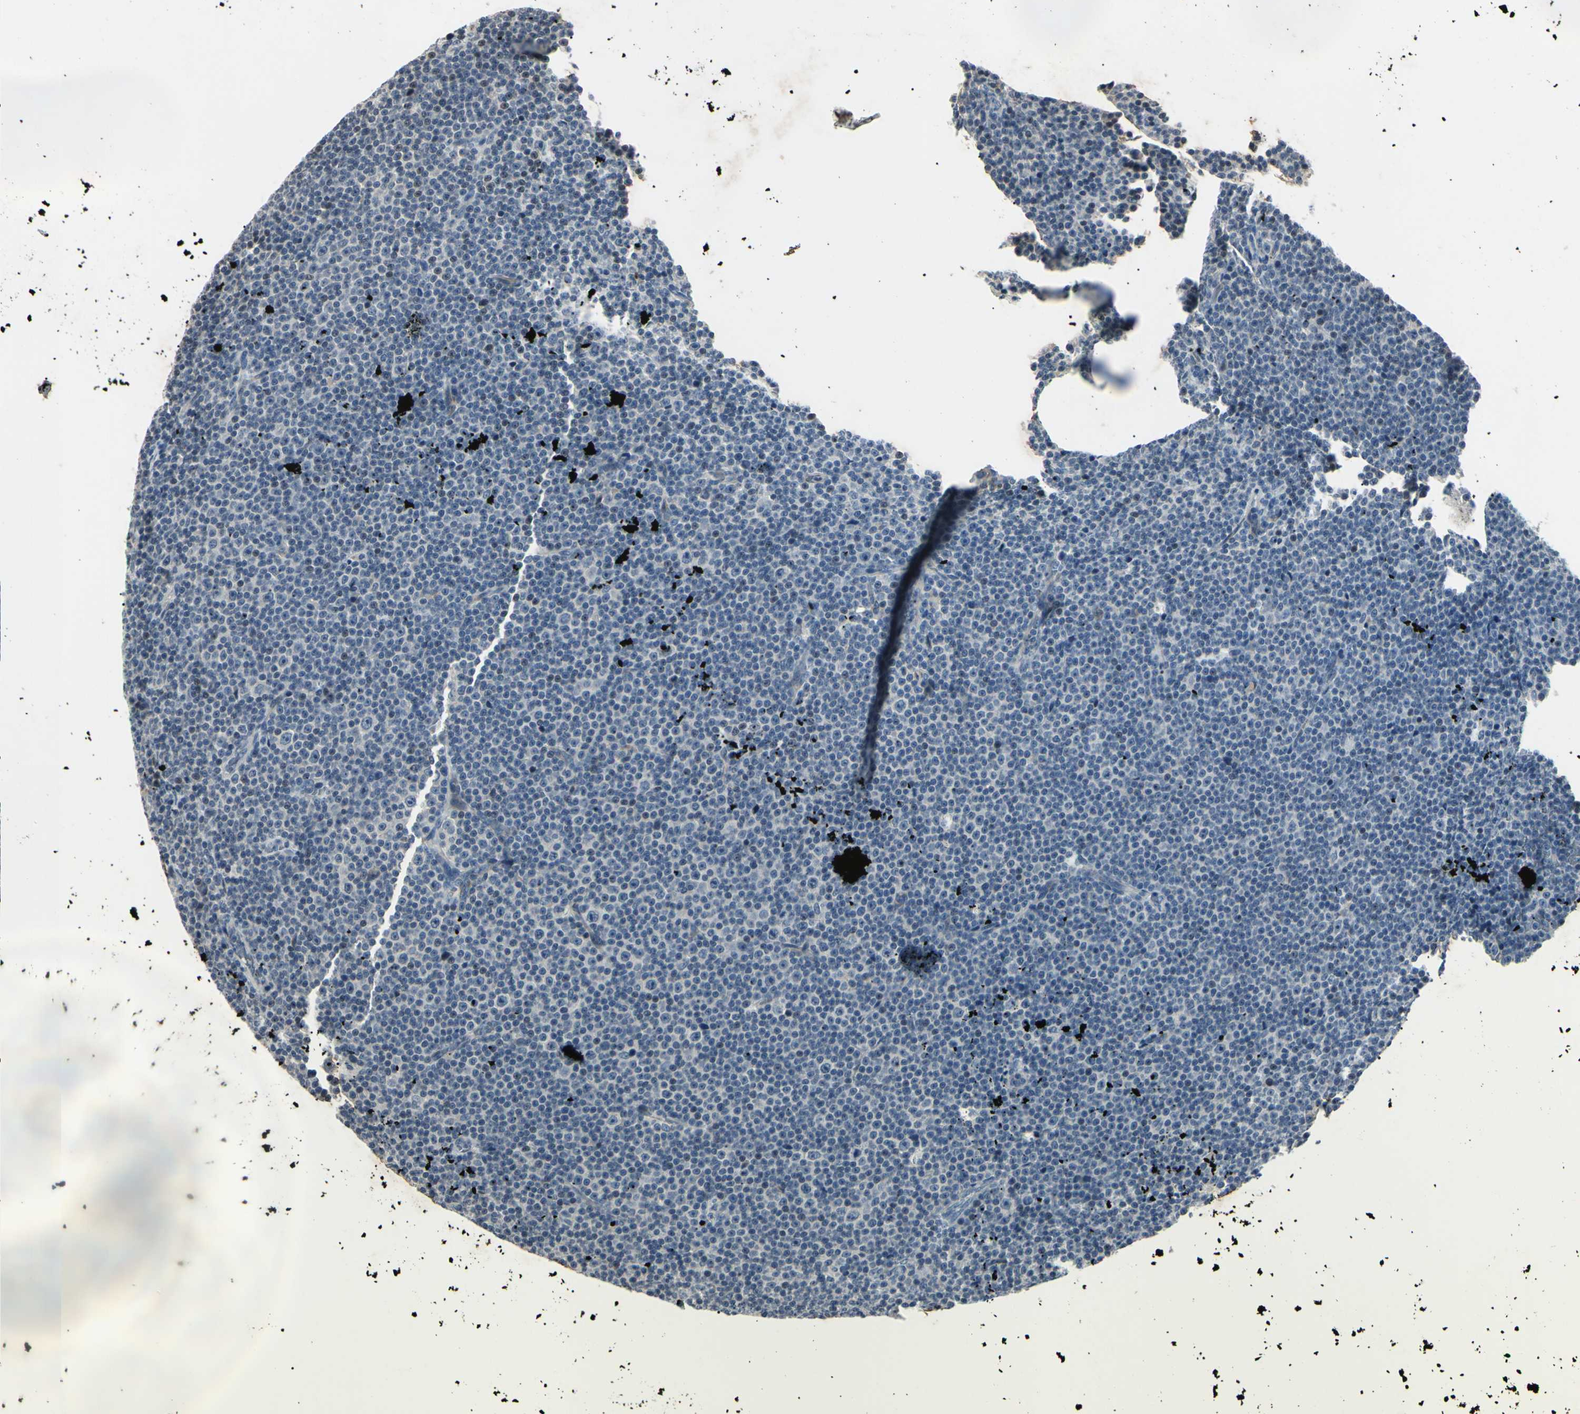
{"staining": {"intensity": "negative", "quantity": "none", "location": "none"}, "tissue": "lymphoma", "cell_type": "Tumor cells", "image_type": "cancer", "snomed": [{"axis": "morphology", "description": "Malignant lymphoma, non-Hodgkin's type, Low grade"}, {"axis": "topography", "description": "Lymph node"}], "caption": "Tumor cells are negative for brown protein staining in lymphoma.", "gene": "AEBP1", "patient": {"sex": "female", "age": 67}}